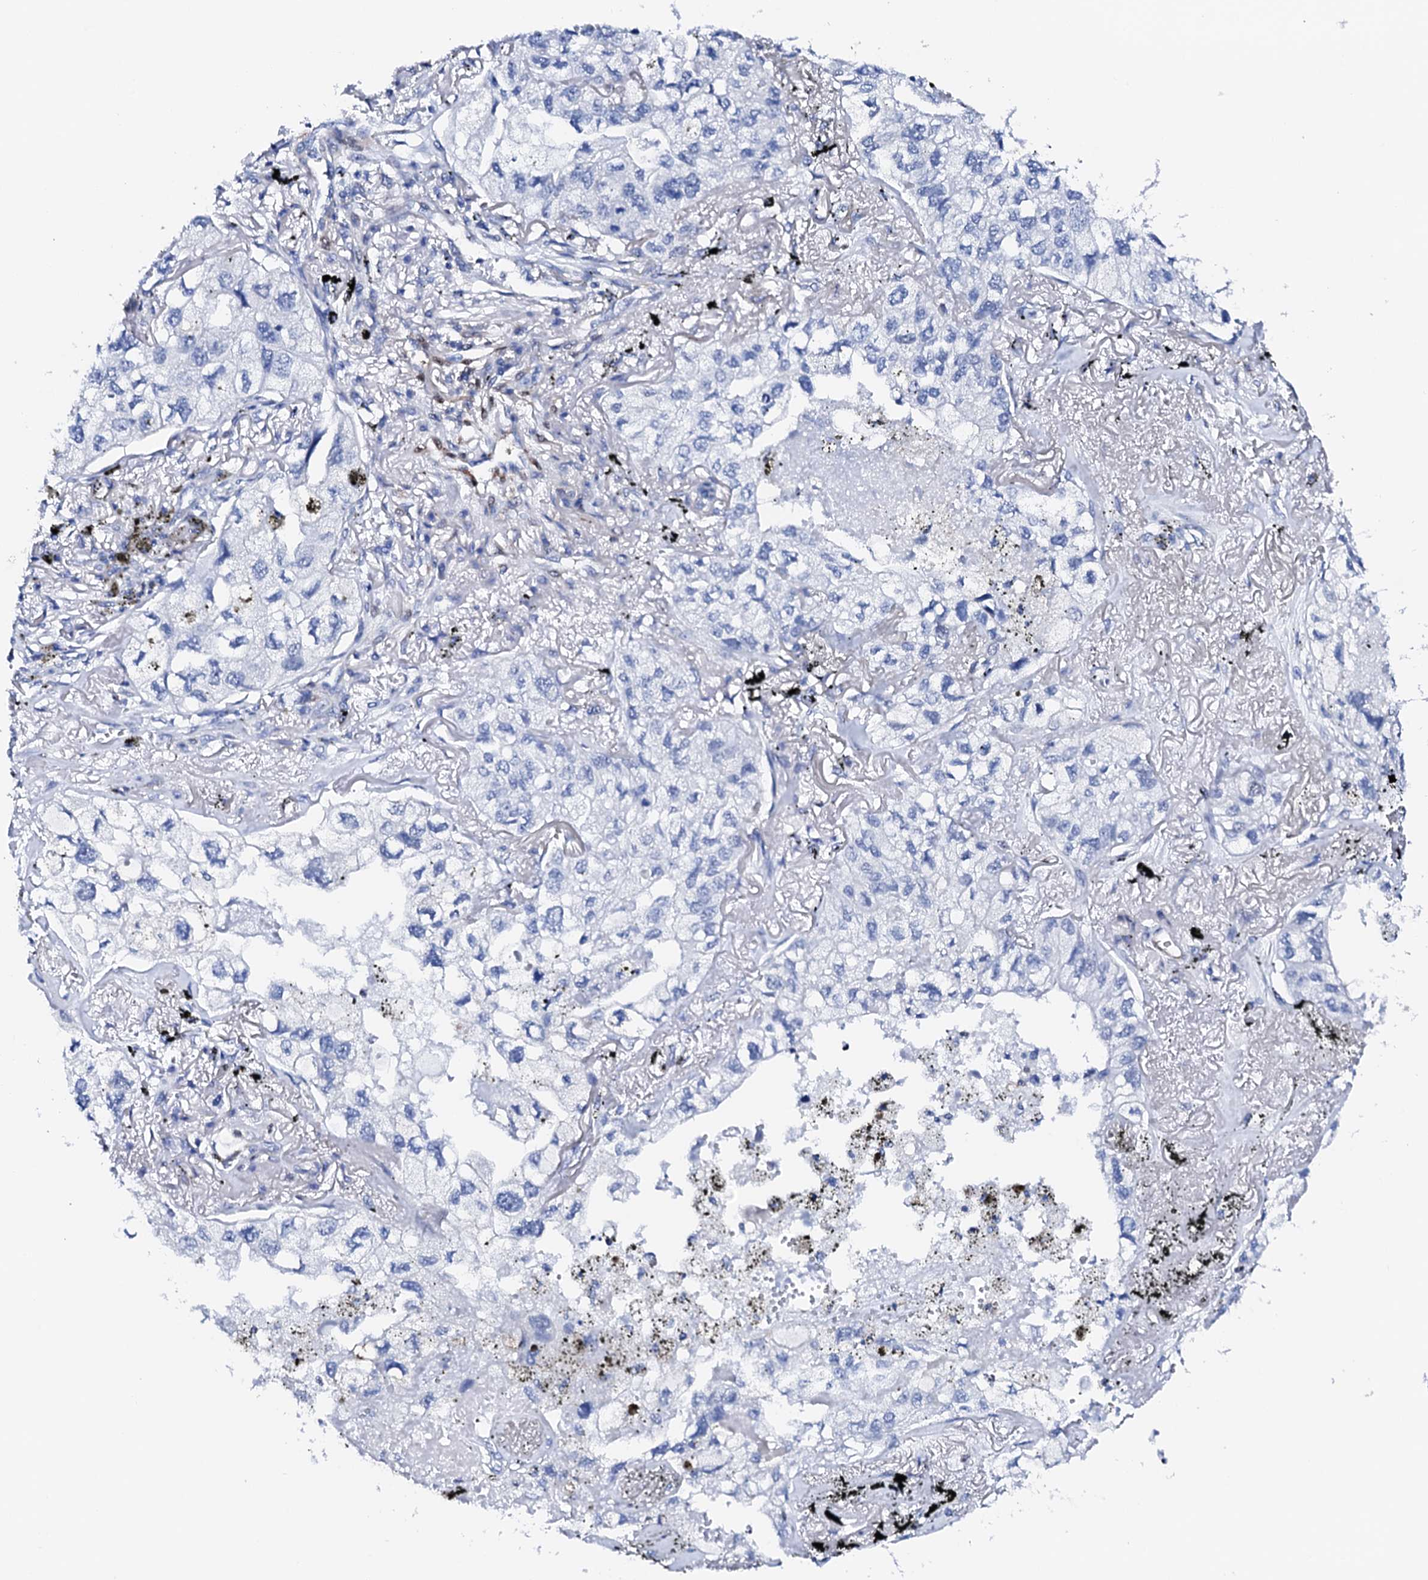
{"staining": {"intensity": "negative", "quantity": "none", "location": "none"}, "tissue": "lung cancer", "cell_type": "Tumor cells", "image_type": "cancer", "snomed": [{"axis": "morphology", "description": "Adenocarcinoma, NOS"}, {"axis": "topography", "description": "Lung"}], "caption": "There is no significant positivity in tumor cells of lung adenocarcinoma.", "gene": "NRIP2", "patient": {"sex": "male", "age": 65}}